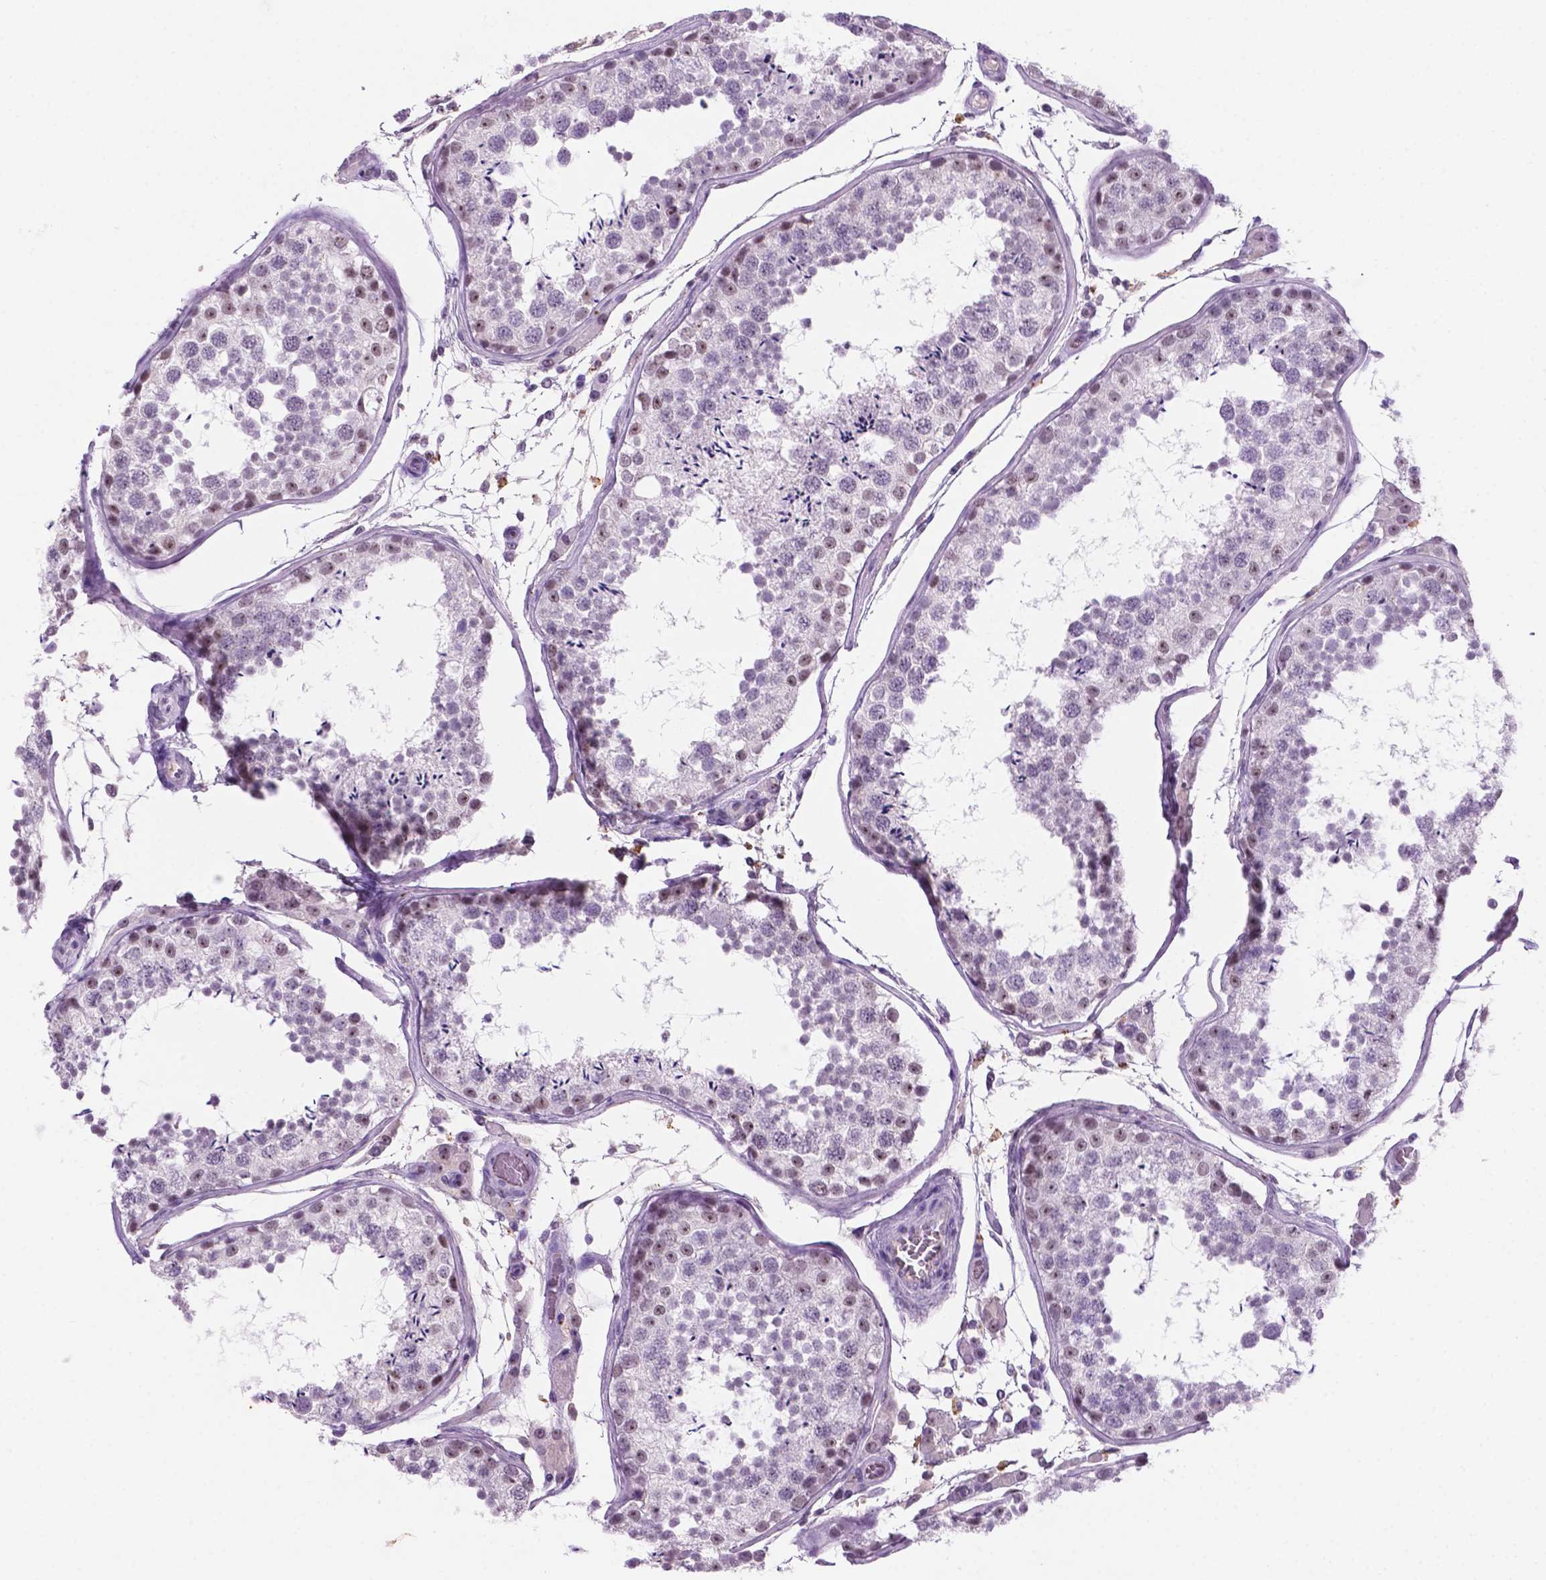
{"staining": {"intensity": "moderate", "quantity": "<25%", "location": "nuclear"}, "tissue": "testis", "cell_type": "Cells in seminiferous ducts", "image_type": "normal", "snomed": [{"axis": "morphology", "description": "Normal tissue, NOS"}, {"axis": "topography", "description": "Testis"}], "caption": "This is a photomicrograph of IHC staining of benign testis, which shows moderate positivity in the nuclear of cells in seminiferous ducts.", "gene": "C18orf21", "patient": {"sex": "male", "age": 29}}